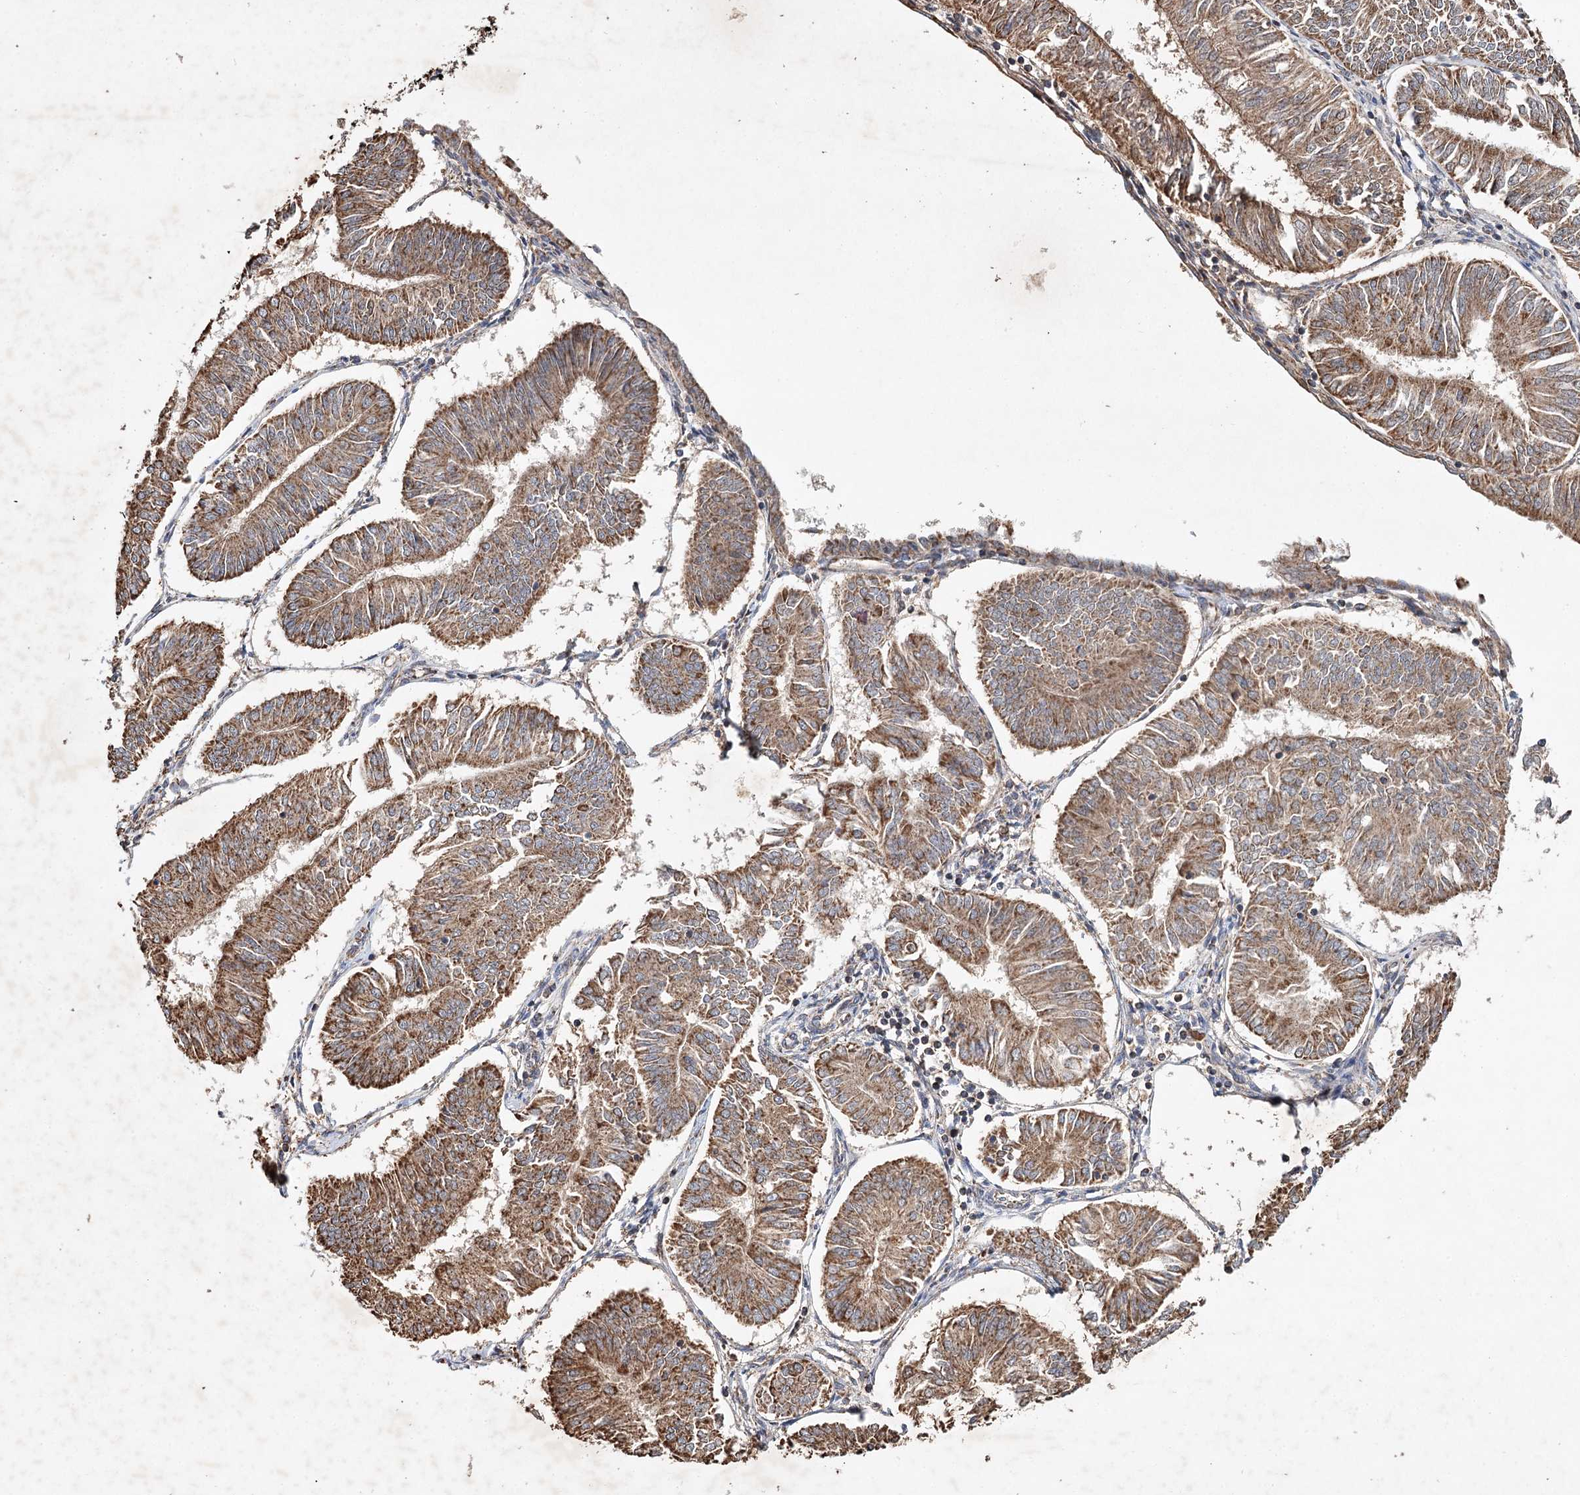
{"staining": {"intensity": "moderate", "quantity": ">75%", "location": "cytoplasmic/membranous"}, "tissue": "endometrial cancer", "cell_type": "Tumor cells", "image_type": "cancer", "snomed": [{"axis": "morphology", "description": "Adenocarcinoma, NOS"}, {"axis": "topography", "description": "Endometrium"}], "caption": "This is an image of immunohistochemistry staining of endometrial cancer (adenocarcinoma), which shows moderate staining in the cytoplasmic/membranous of tumor cells.", "gene": "PIK3CB", "patient": {"sex": "female", "age": 58}}